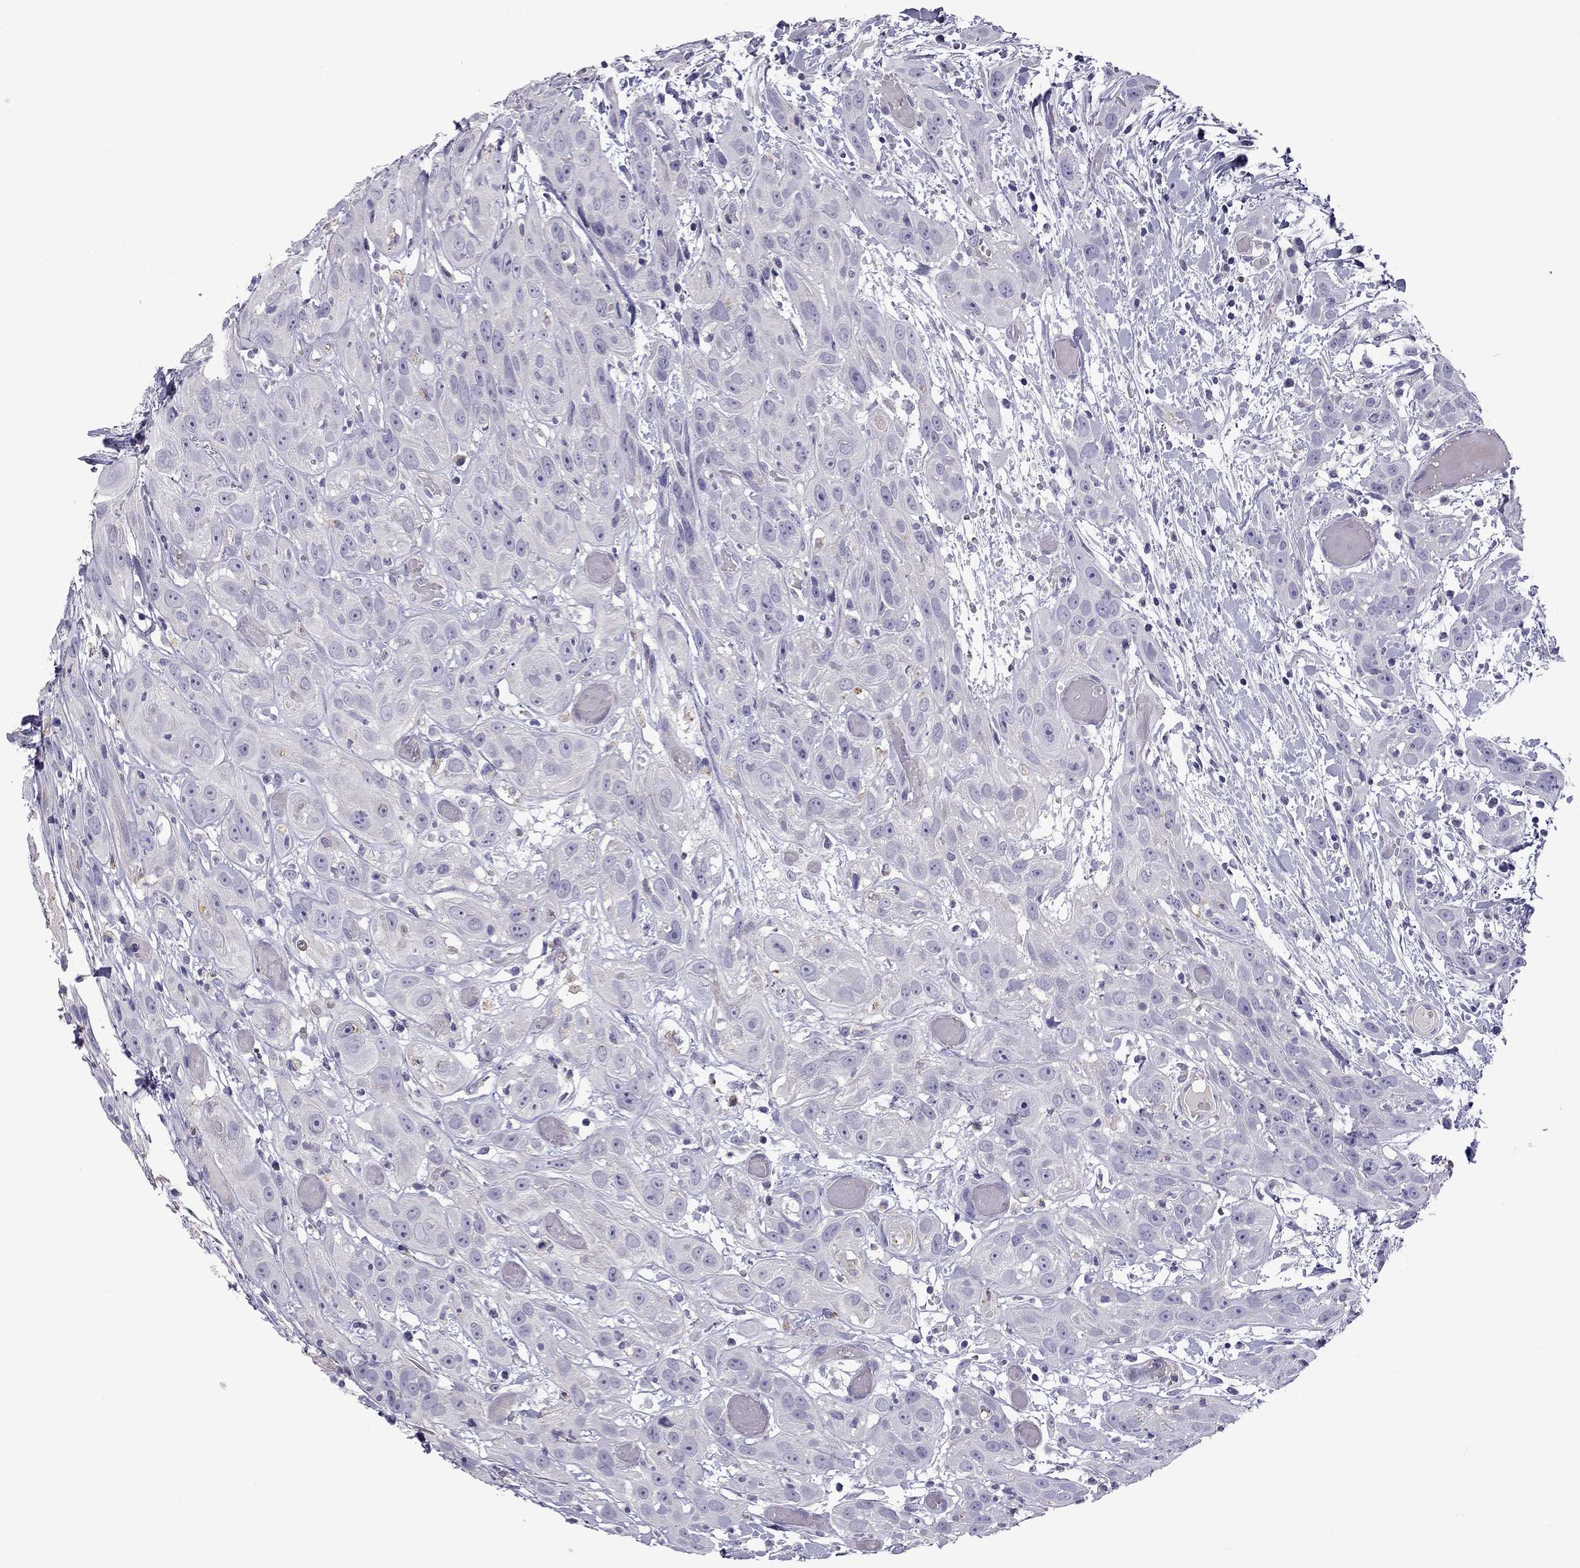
{"staining": {"intensity": "negative", "quantity": "none", "location": "none"}, "tissue": "head and neck cancer", "cell_type": "Tumor cells", "image_type": "cancer", "snomed": [{"axis": "morphology", "description": "Normal tissue, NOS"}, {"axis": "morphology", "description": "Squamous cell carcinoma, NOS"}, {"axis": "topography", "description": "Oral tissue"}, {"axis": "topography", "description": "Salivary gland"}, {"axis": "topography", "description": "Head-Neck"}], "caption": "Immunohistochemical staining of head and neck cancer (squamous cell carcinoma) shows no significant expression in tumor cells. (DAB (3,3'-diaminobenzidine) immunohistochemistry (IHC) with hematoxylin counter stain).", "gene": "STOML3", "patient": {"sex": "female", "age": 62}}